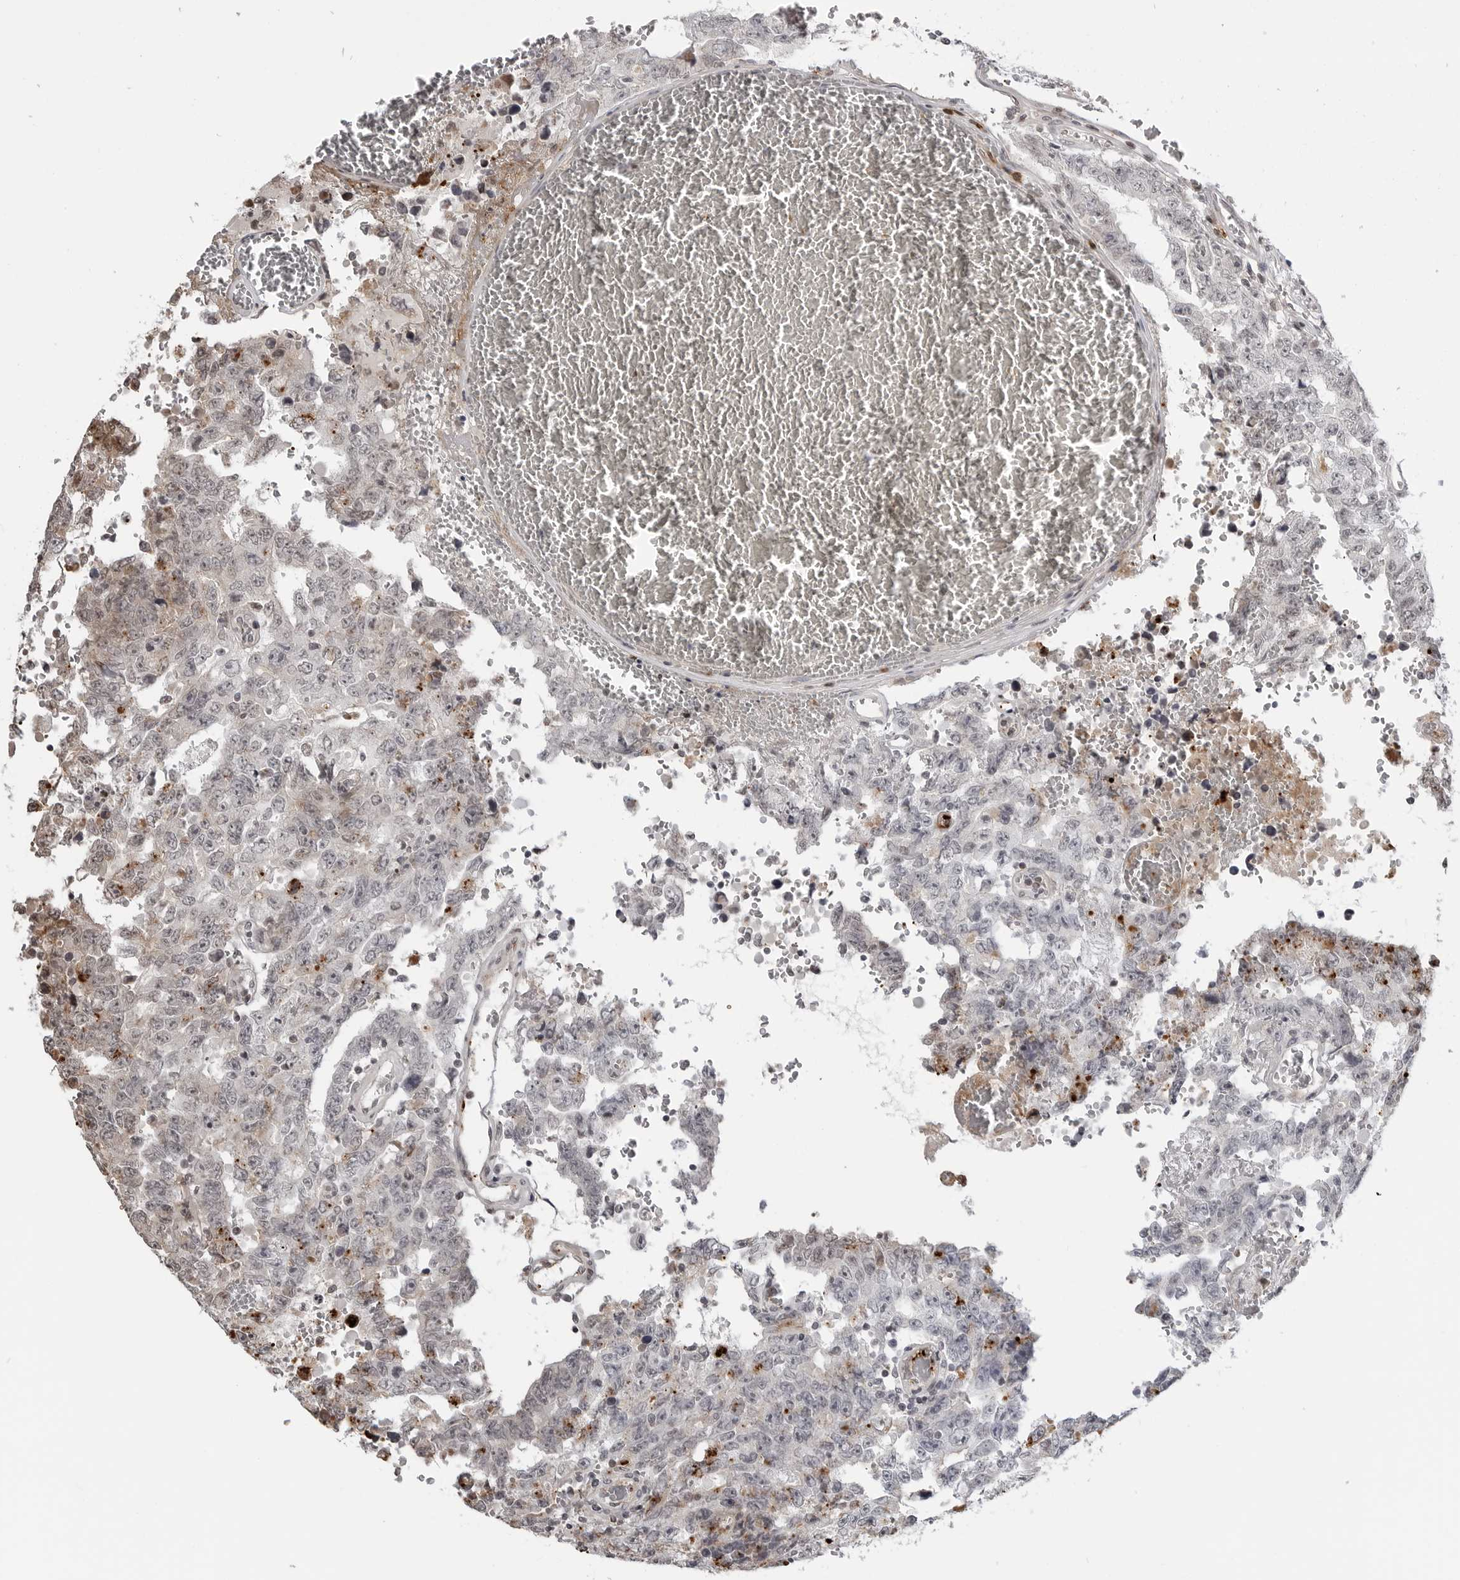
{"staining": {"intensity": "negative", "quantity": "none", "location": "none"}, "tissue": "testis cancer", "cell_type": "Tumor cells", "image_type": "cancer", "snomed": [{"axis": "morphology", "description": "Carcinoma, Embryonal, NOS"}, {"axis": "topography", "description": "Testis"}], "caption": "An image of testis embryonal carcinoma stained for a protein demonstrates no brown staining in tumor cells.", "gene": "CXCR5", "patient": {"sex": "male", "age": 26}}